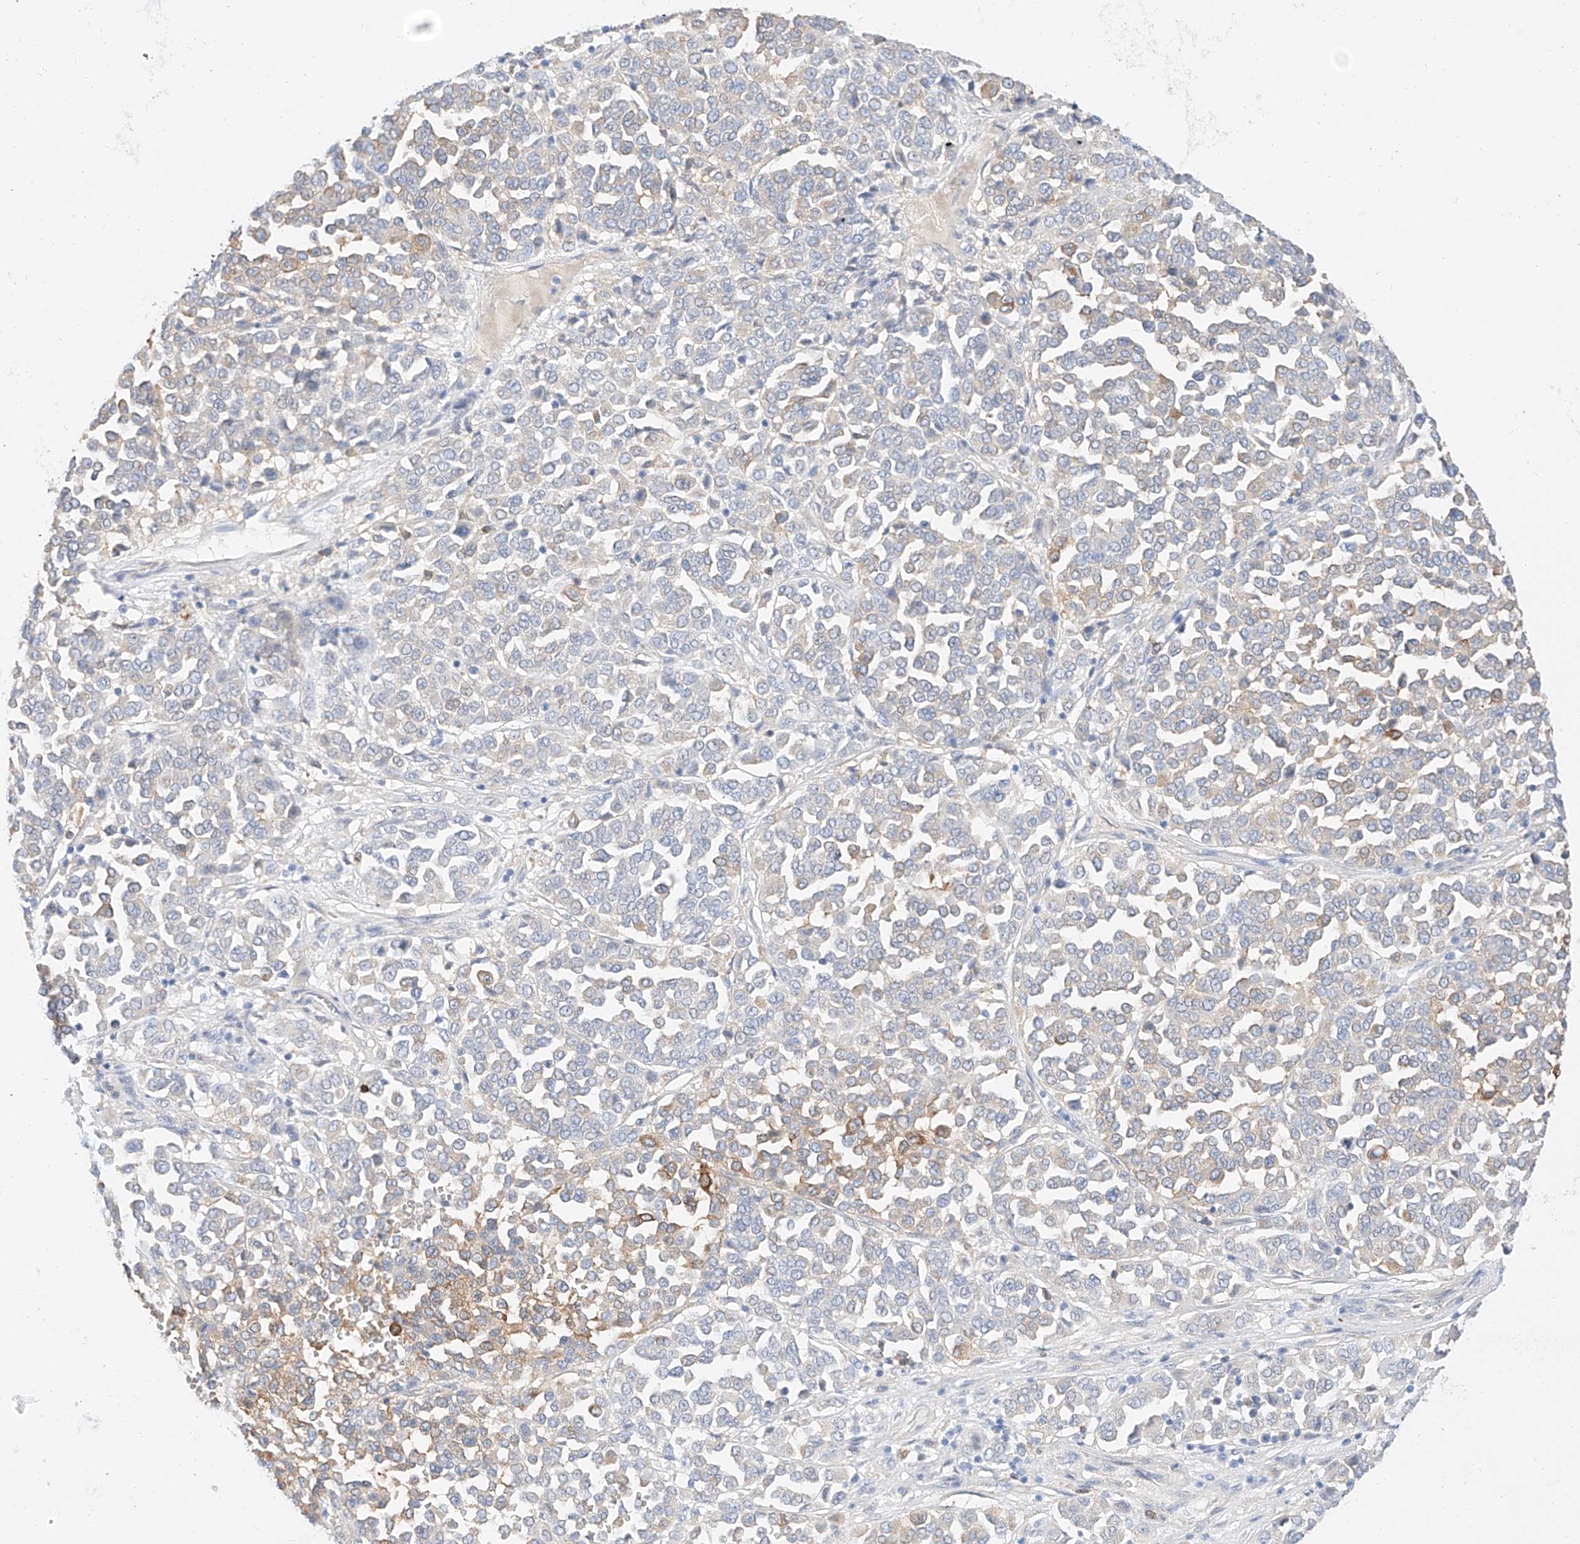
{"staining": {"intensity": "weak", "quantity": "<25%", "location": "cytoplasmic/membranous"}, "tissue": "melanoma", "cell_type": "Tumor cells", "image_type": "cancer", "snomed": [{"axis": "morphology", "description": "Malignant melanoma, Metastatic site"}, {"axis": "topography", "description": "Pancreas"}], "caption": "Immunohistochemistry (IHC) histopathology image of human melanoma stained for a protein (brown), which shows no expression in tumor cells.", "gene": "MAP7", "patient": {"sex": "female", "age": 30}}